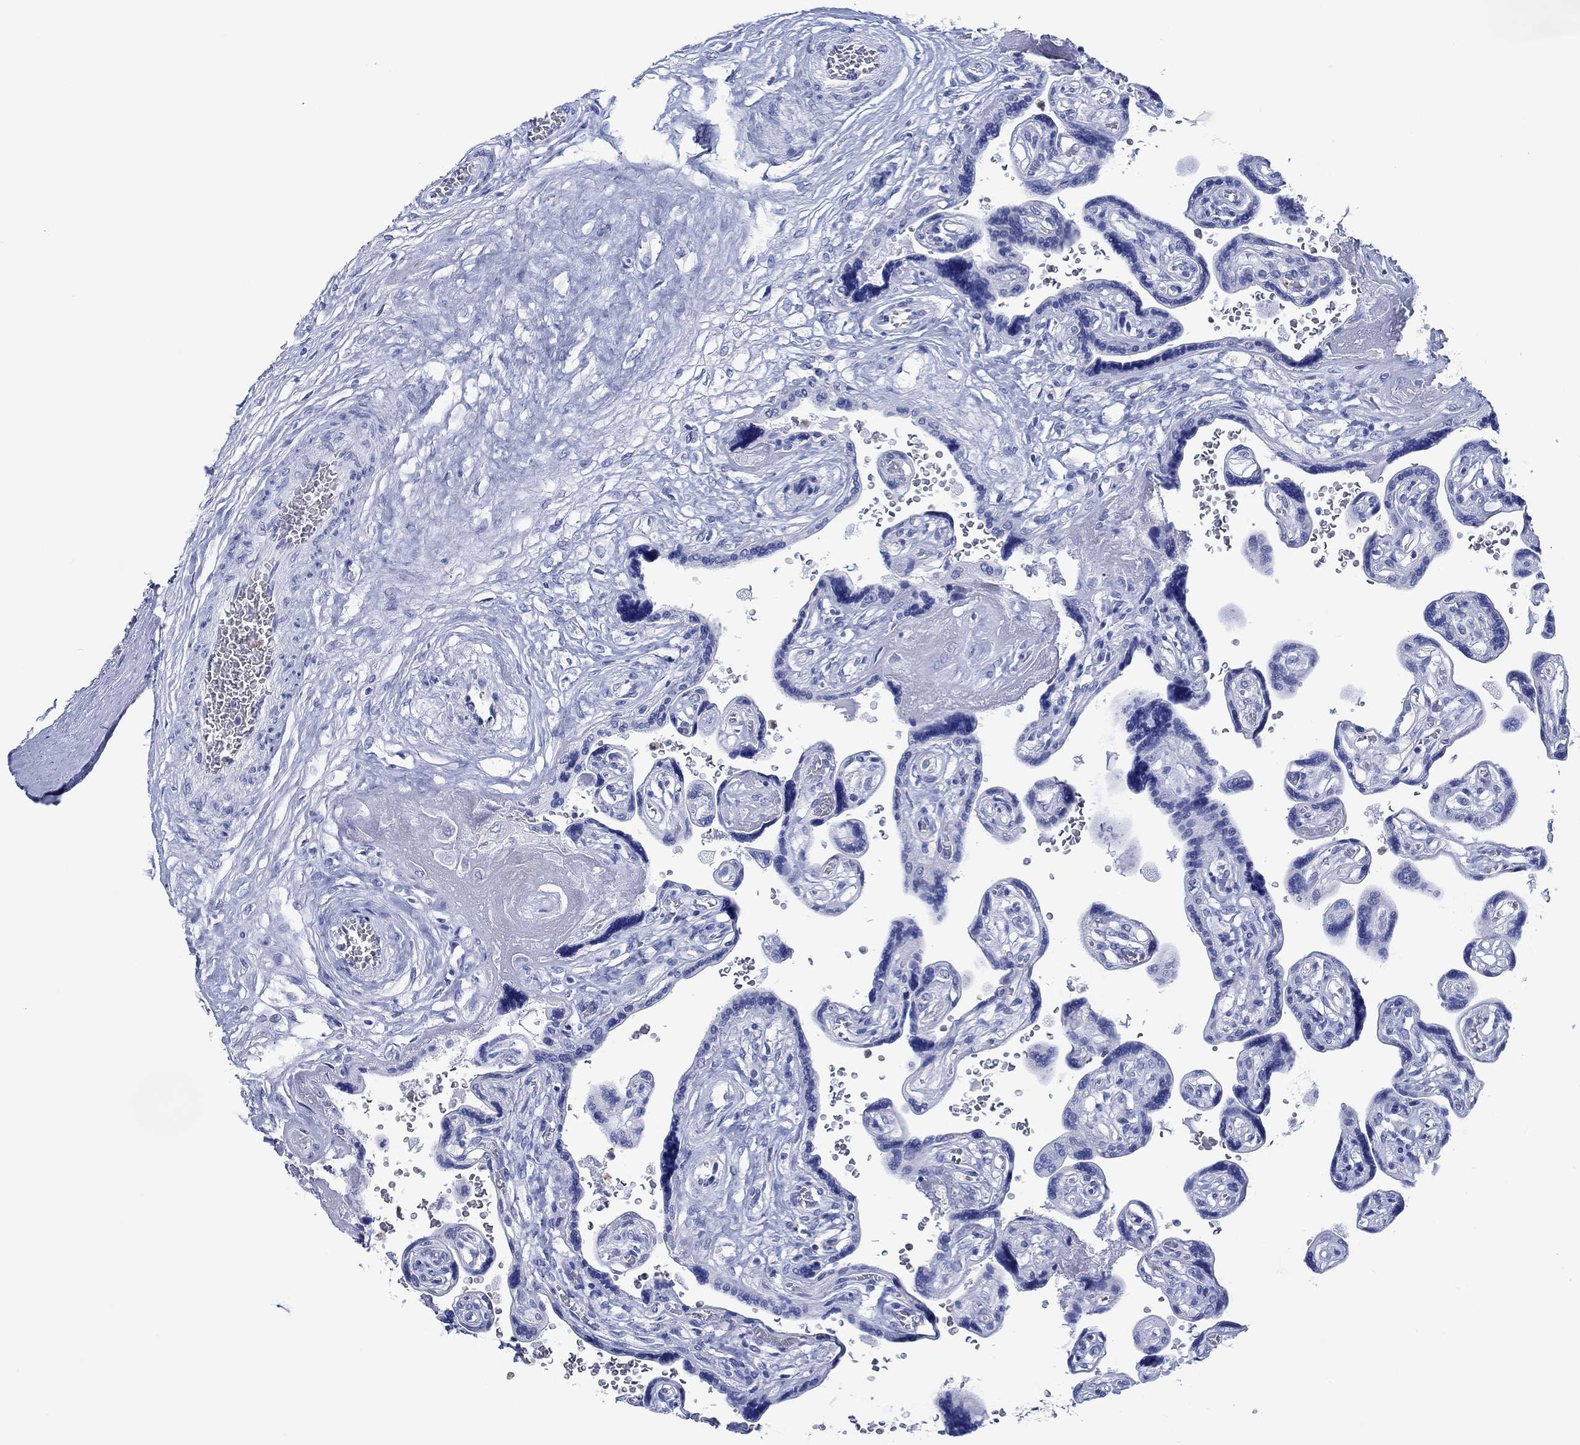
{"staining": {"intensity": "negative", "quantity": "none", "location": "none"}, "tissue": "placenta", "cell_type": "Decidual cells", "image_type": "normal", "snomed": [{"axis": "morphology", "description": "Normal tissue, NOS"}, {"axis": "topography", "description": "Placenta"}], "caption": "Immunohistochemistry of normal human placenta displays no expression in decidual cells.", "gene": "ZNF671", "patient": {"sex": "female", "age": 32}}